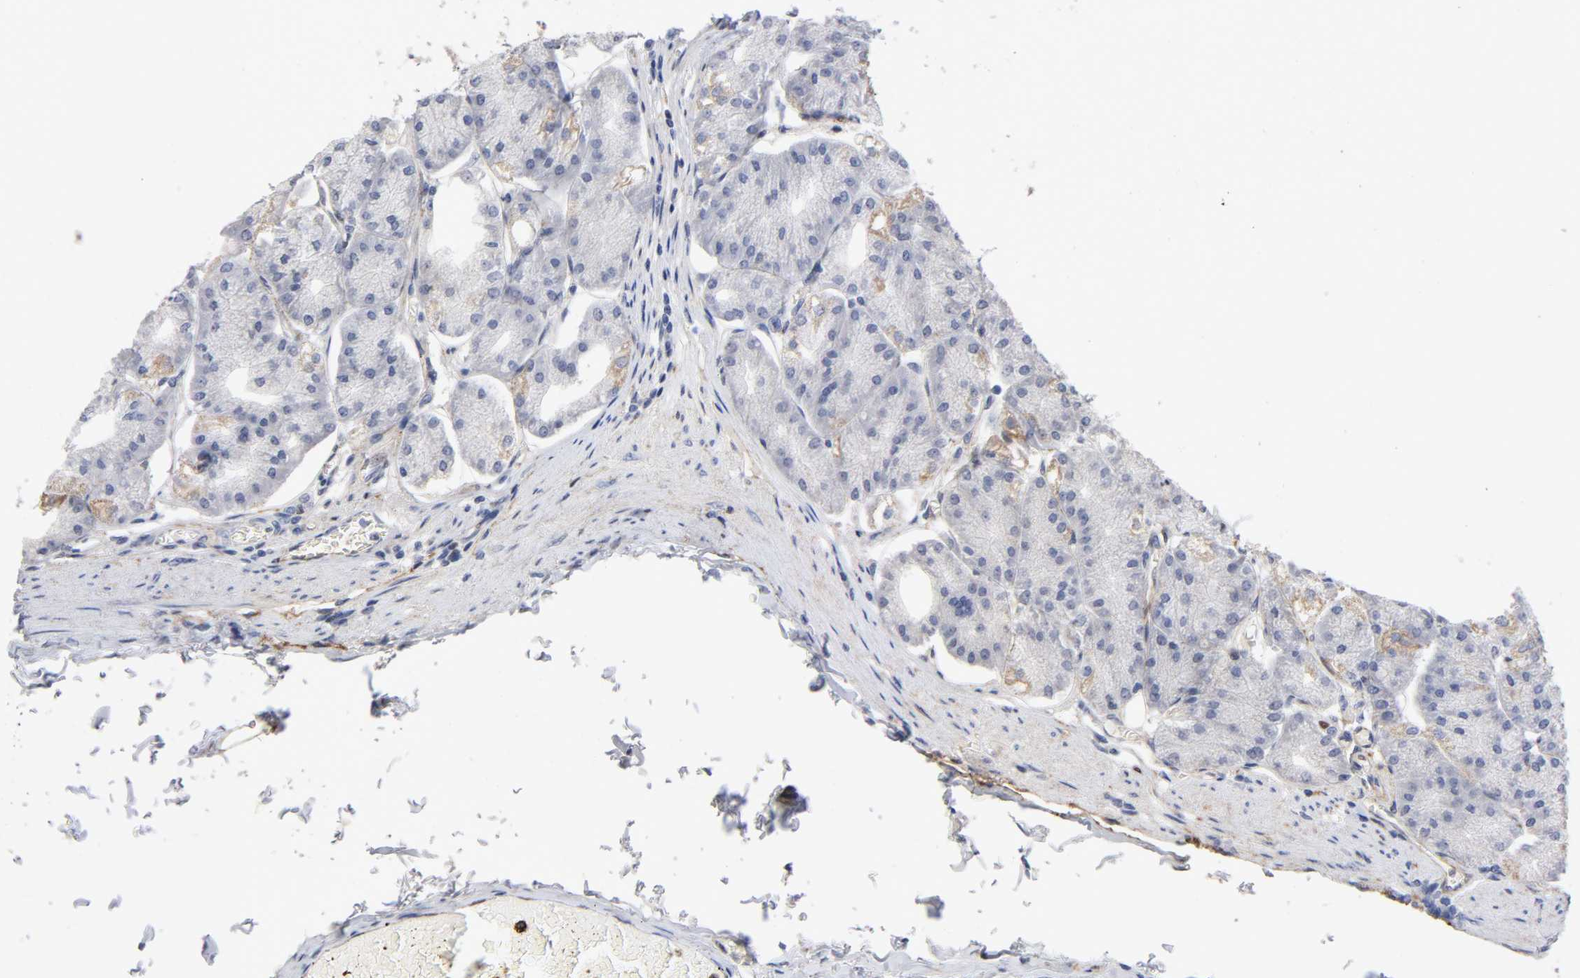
{"staining": {"intensity": "weak", "quantity": "<25%", "location": "cytoplasmic/membranous,nuclear"}, "tissue": "stomach", "cell_type": "Glandular cells", "image_type": "normal", "snomed": [{"axis": "morphology", "description": "Normal tissue, NOS"}, {"axis": "topography", "description": "Stomach, lower"}], "caption": "IHC of normal stomach reveals no expression in glandular cells.", "gene": "STK38", "patient": {"sex": "male", "age": 71}}